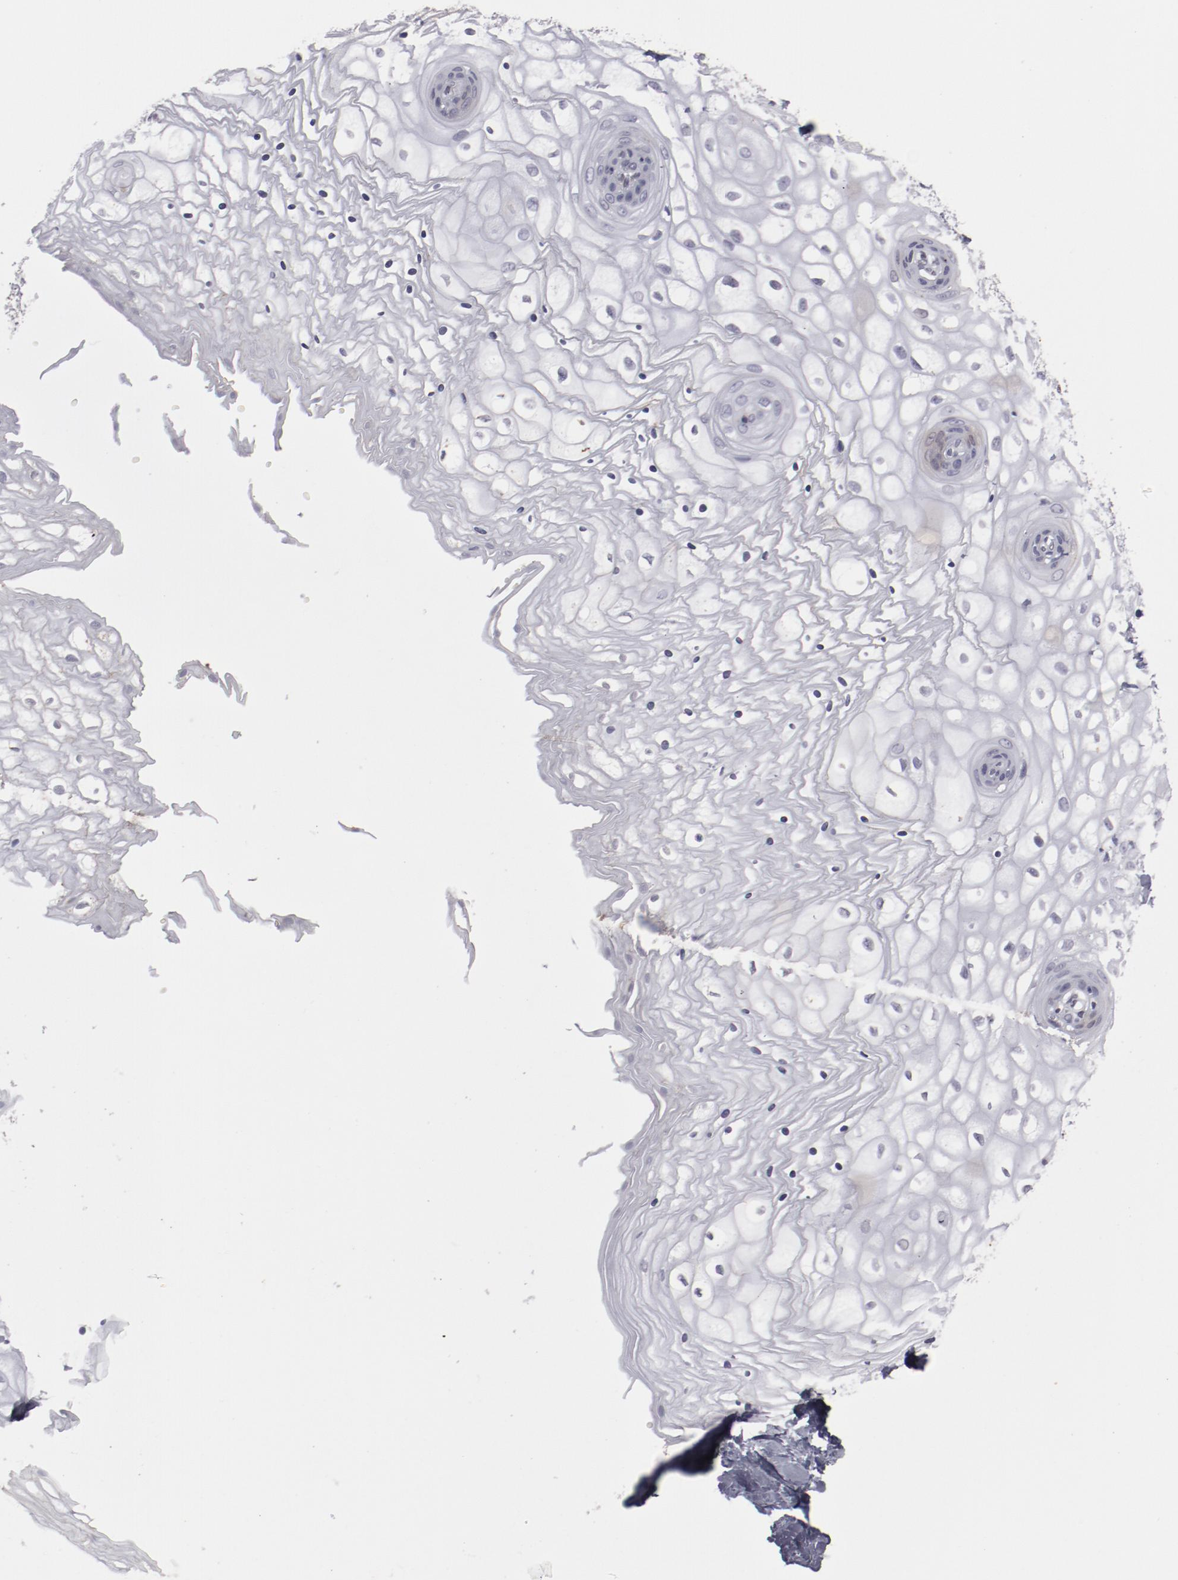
{"staining": {"intensity": "negative", "quantity": "none", "location": "none"}, "tissue": "vagina", "cell_type": "Squamous epithelial cells", "image_type": "normal", "snomed": [{"axis": "morphology", "description": "Normal tissue, NOS"}, {"axis": "topography", "description": "Vagina"}], "caption": "A micrograph of vagina stained for a protein exhibits no brown staining in squamous epithelial cells. (Stains: DAB (3,3'-diaminobenzidine) IHC with hematoxylin counter stain, Microscopy: brightfield microscopy at high magnification).", "gene": "LEF1", "patient": {"sex": "female", "age": 34}}